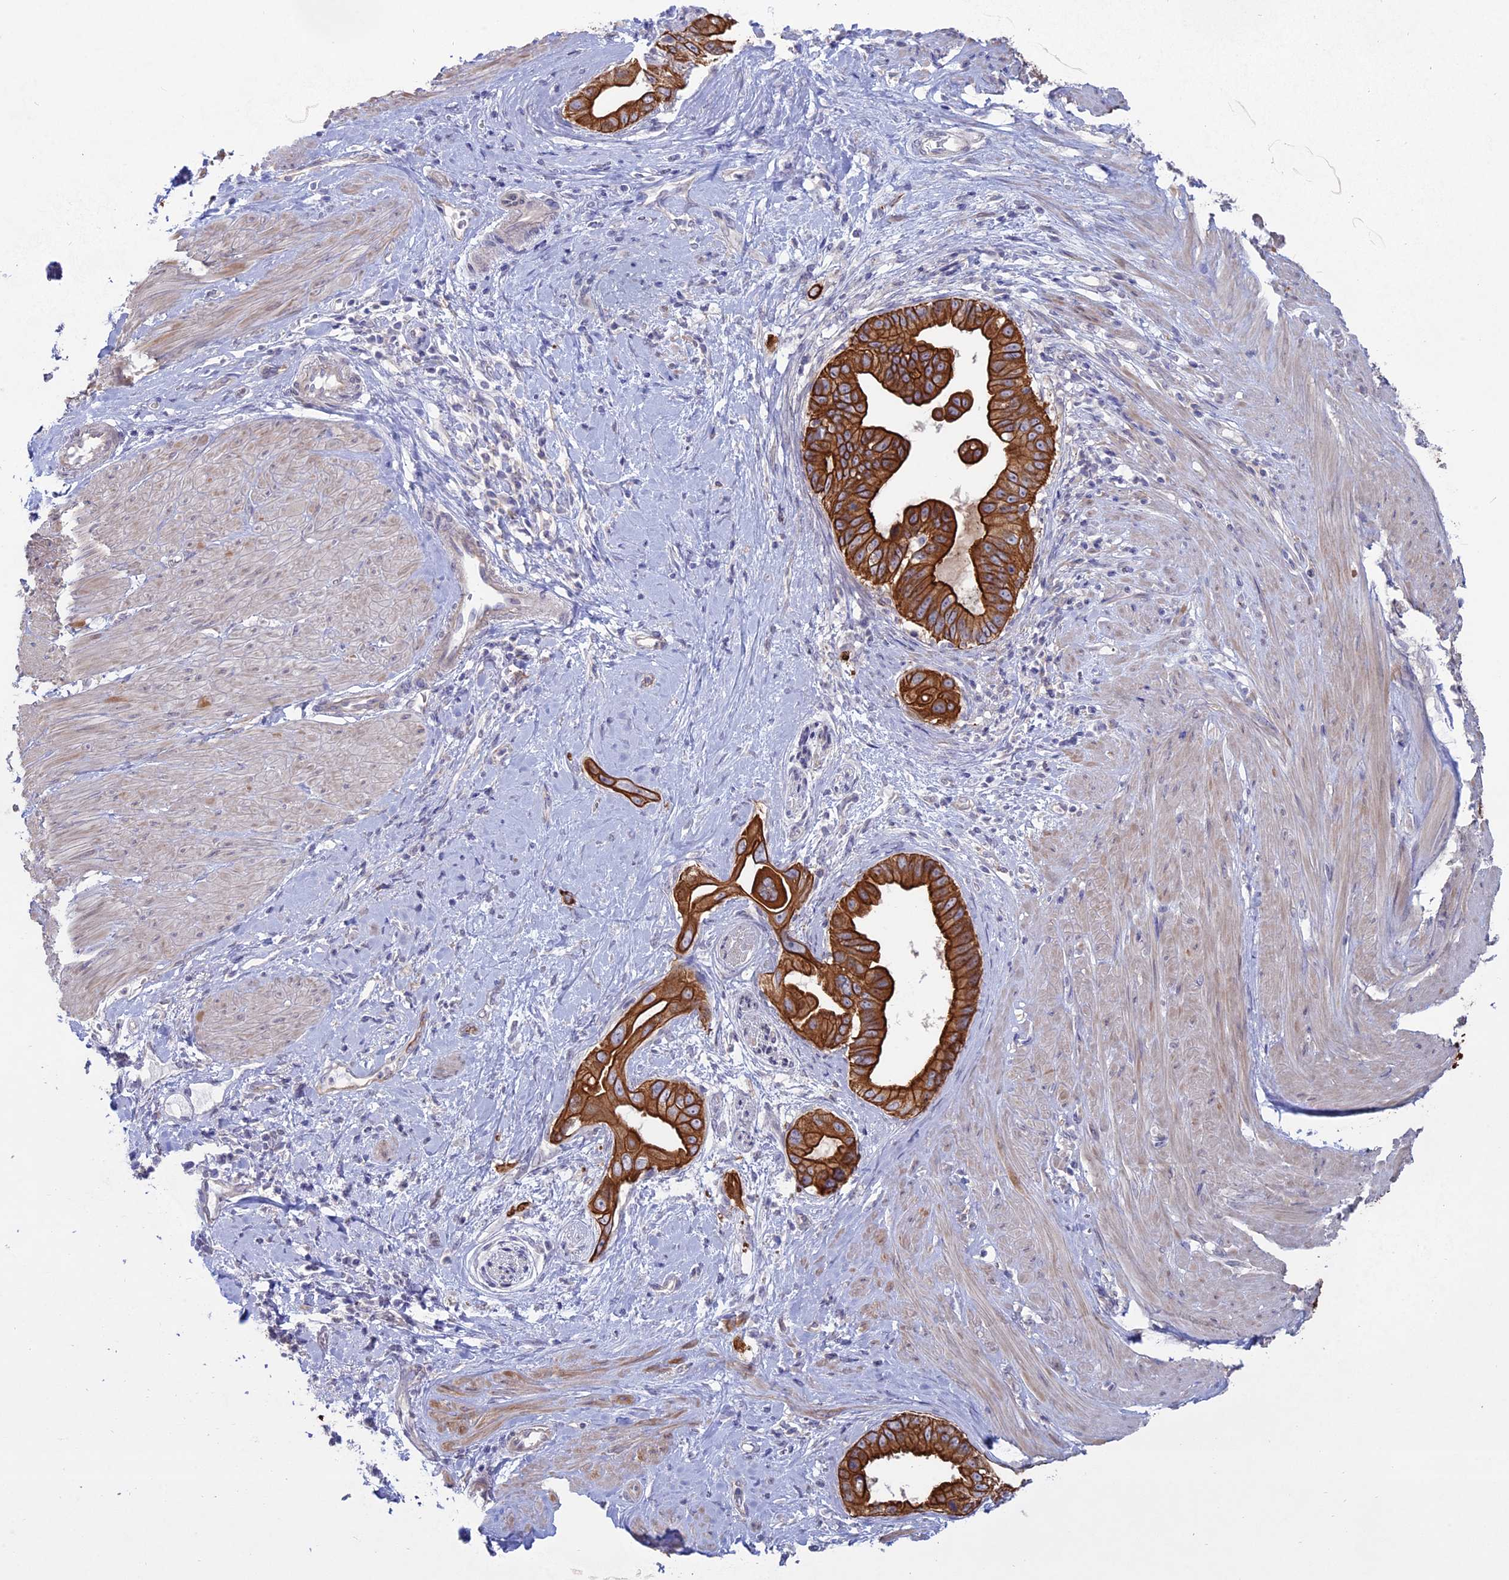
{"staining": {"intensity": "strong", "quantity": ">75%", "location": "cytoplasmic/membranous"}, "tissue": "pancreatic cancer", "cell_type": "Tumor cells", "image_type": "cancer", "snomed": [{"axis": "morphology", "description": "Adenocarcinoma, NOS"}, {"axis": "topography", "description": "Pancreas"}], "caption": "Tumor cells demonstrate high levels of strong cytoplasmic/membranous expression in approximately >75% of cells in human pancreatic cancer. The staining was performed using DAB (3,3'-diaminobenzidine) to visualize the protein expression in brown, while the nuclei were stained in blue with hematoxylin (Magnification: 20x).", "gene": "MYO5B", "patient": {"sex": "female", "age": 56}}